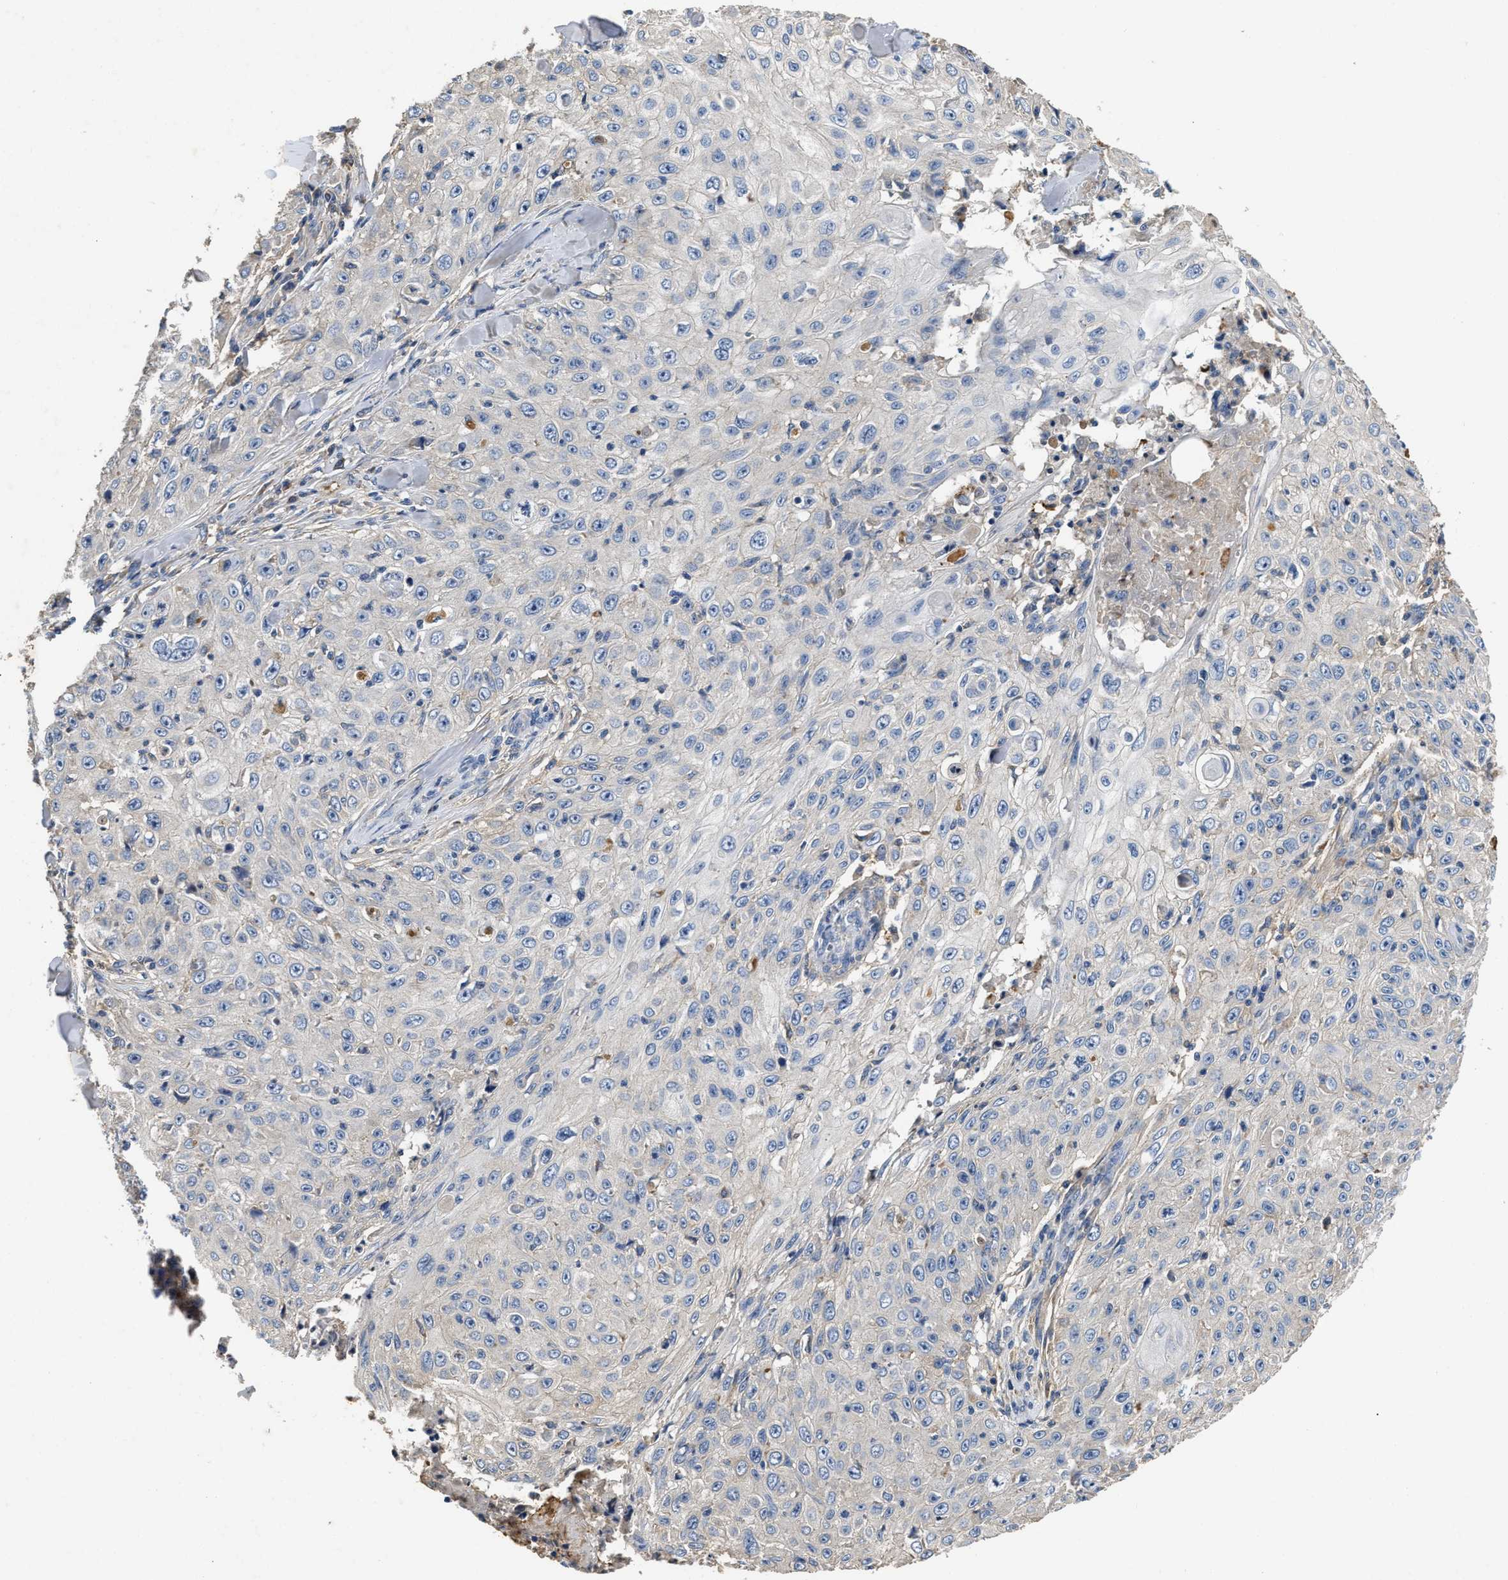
{"staining": {"intensity": "negative", "quantity": "none", "location": "none"}, "tissue": "skin cancer", "cell_type": "Tumor cells", "image_type": "cancer", "snomed": [{"axis": "morphology", "description": "Squamous cell carcinoma, NOS"}, {"axis": "topography", "description": "Skin"}], "caption": "Skin squamous cell carcinoma was stained to show a protein in brown. There is no significant staining in tumor cells.", "gene": "C3", "patient": {"sex": "male", "age": 86}}